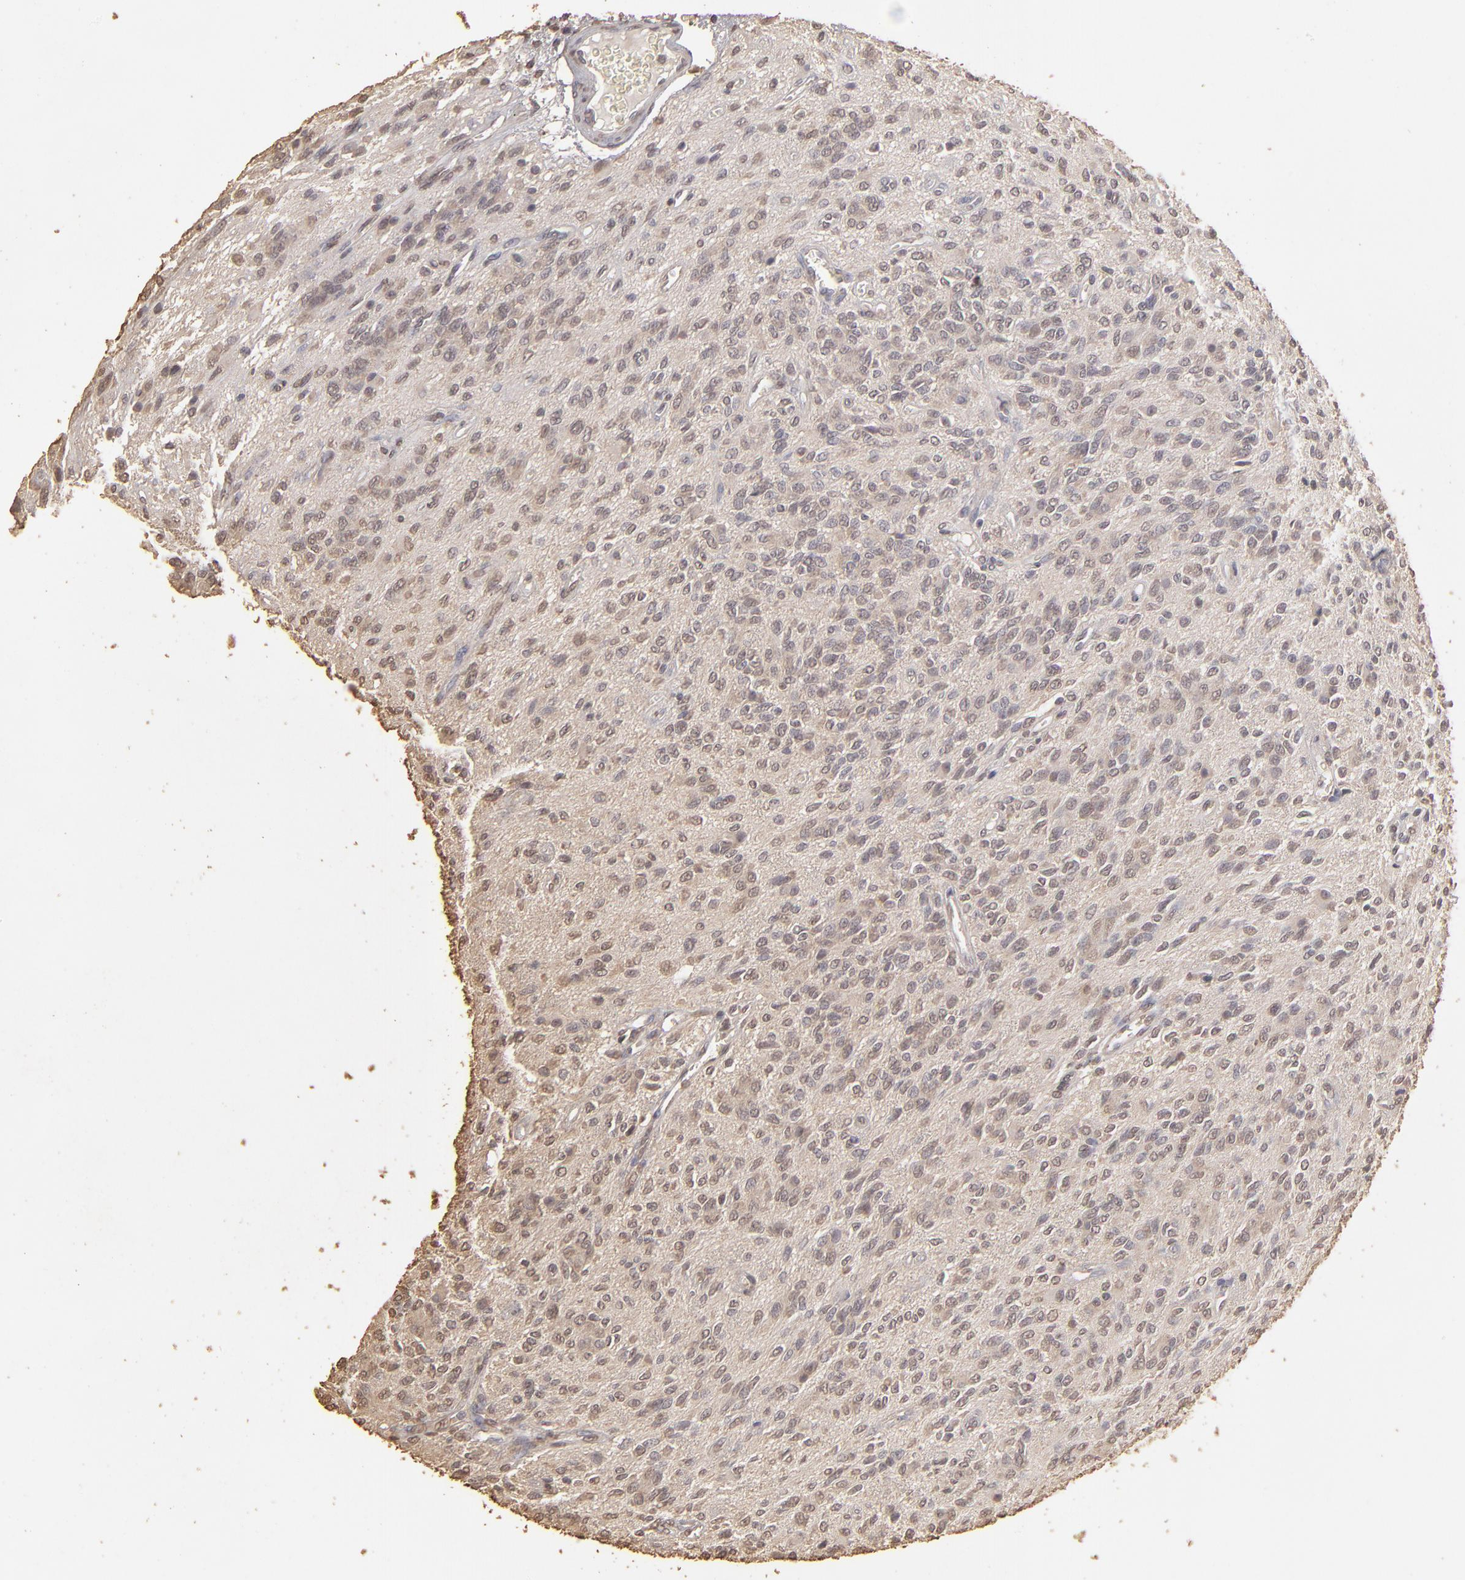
{"staining": {"intensity": "weak", "quantity": "<25%", "location": "cytoplasmic/membranous"}, "tissue": "glioma", "cell_type": "Tumor cells", "image_type": "cancer", "snomed": [{"axis": "morphology", "description": "Glioma, malignant, Low grade"}, {"axis": "topography", "description": "Brain"}], "caption": "This is an immunohistochemistry photomicrograph of human malignant glioma (low-grade). There is no positivity in tumor cells.", "gene": "OPHN1", "patient": {"sex": "female", "age": 15}}